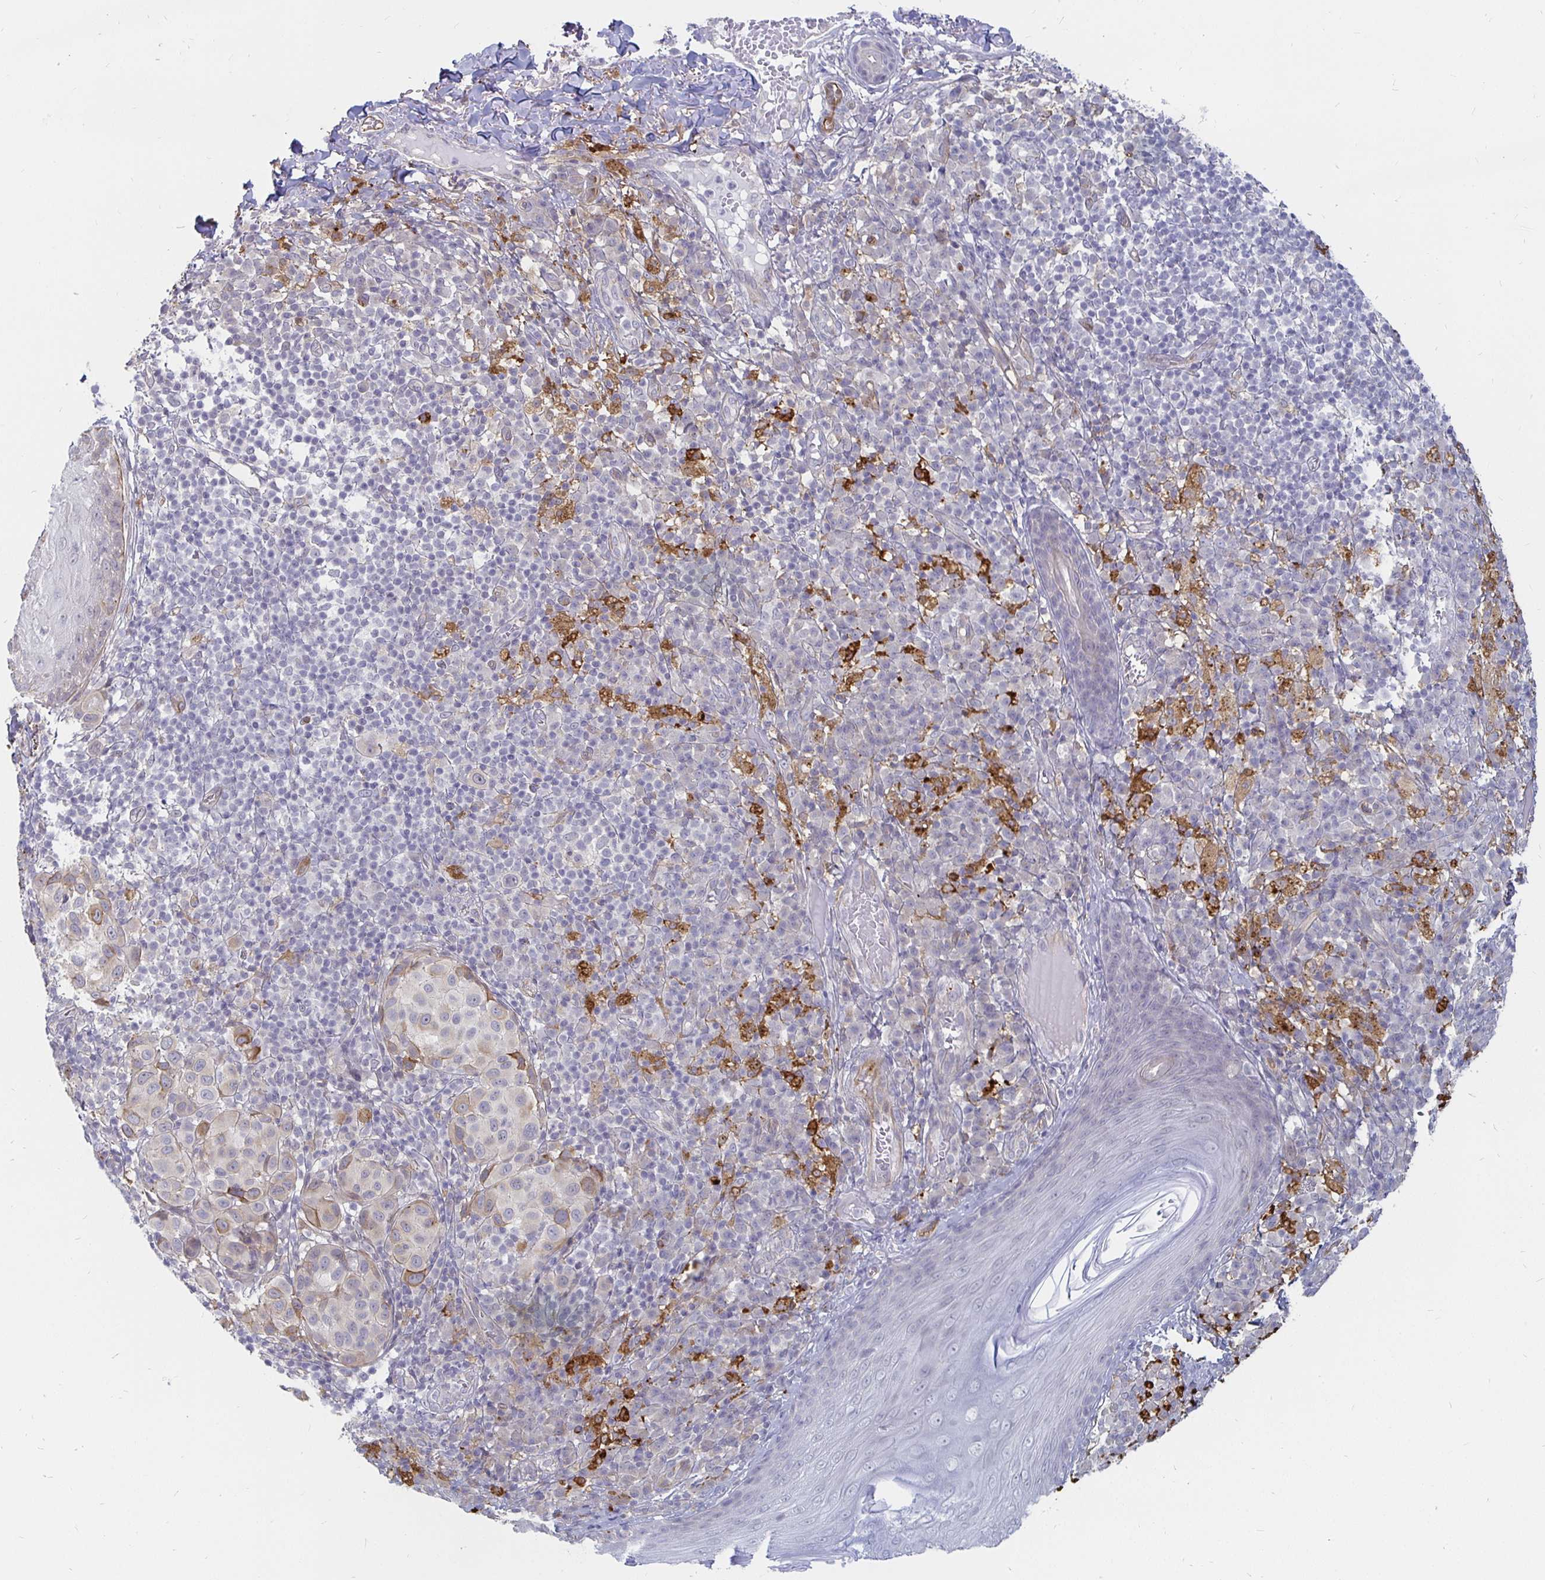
{"staining": {"intensity": "weak", "quantity": "25%-75%", "location": "cytoplasmic/membranous"}, "tissue": "melanoma", "cell_type": "Tumor cells", "image_type": "cancer", "snomed": [{"axis": "morphology", "description": "Malignant melanoma, NOS"}, {"axis": "topography", "description": "Skin"}], "caption": "DAB (3,3'-diaminobenzidine) immunohistochemical staining of malignant melanoma shows weak cytoplasmic/membranous protein staining in about 25%-75% of tumor cells.", "gene": "CCDC85A", "patient": {"sex": "male", "age": 38}}